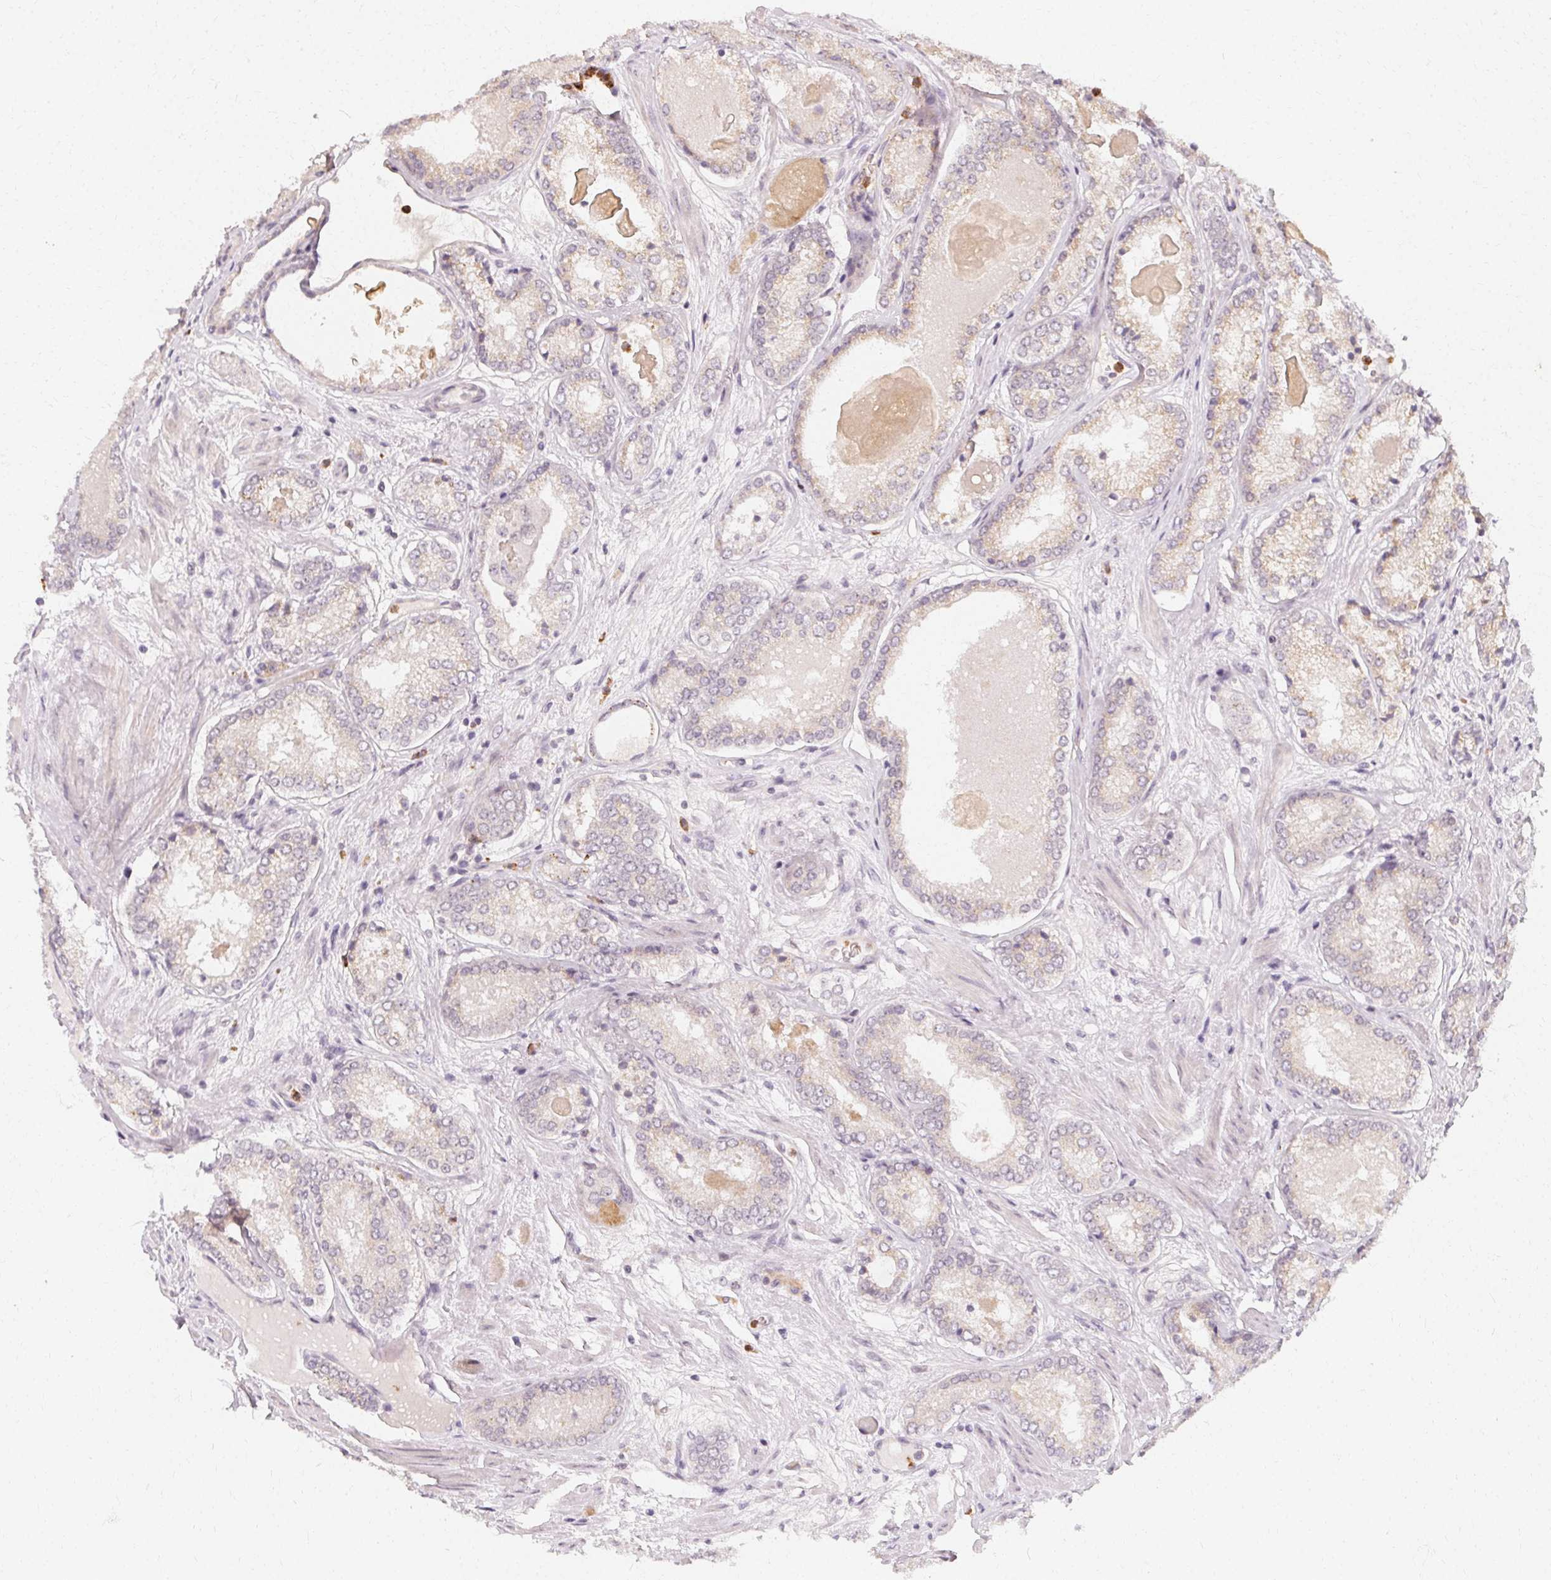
{"staining": {"intensity": "negative", "quantity": "none", "location": "none"}, "tissue": "prostate cancer", "cell_type": "Tumor cells", "image_type": "cancer", "snomed": [{"axis": "morphology", "description": "Adenocarcinoma, NOS"}, {"axis": "morphology", "description": "Adenocarcinoma, Low grade"}, {"axis": "topography", "description": "Prostate"}], "caption": "Human prostate cancer stained for a protein using immunohistochemistry exhibits no positivity in tumor cells.", "gene": "CLCNKB", "patient": {"sex": "male", "age": 68}}